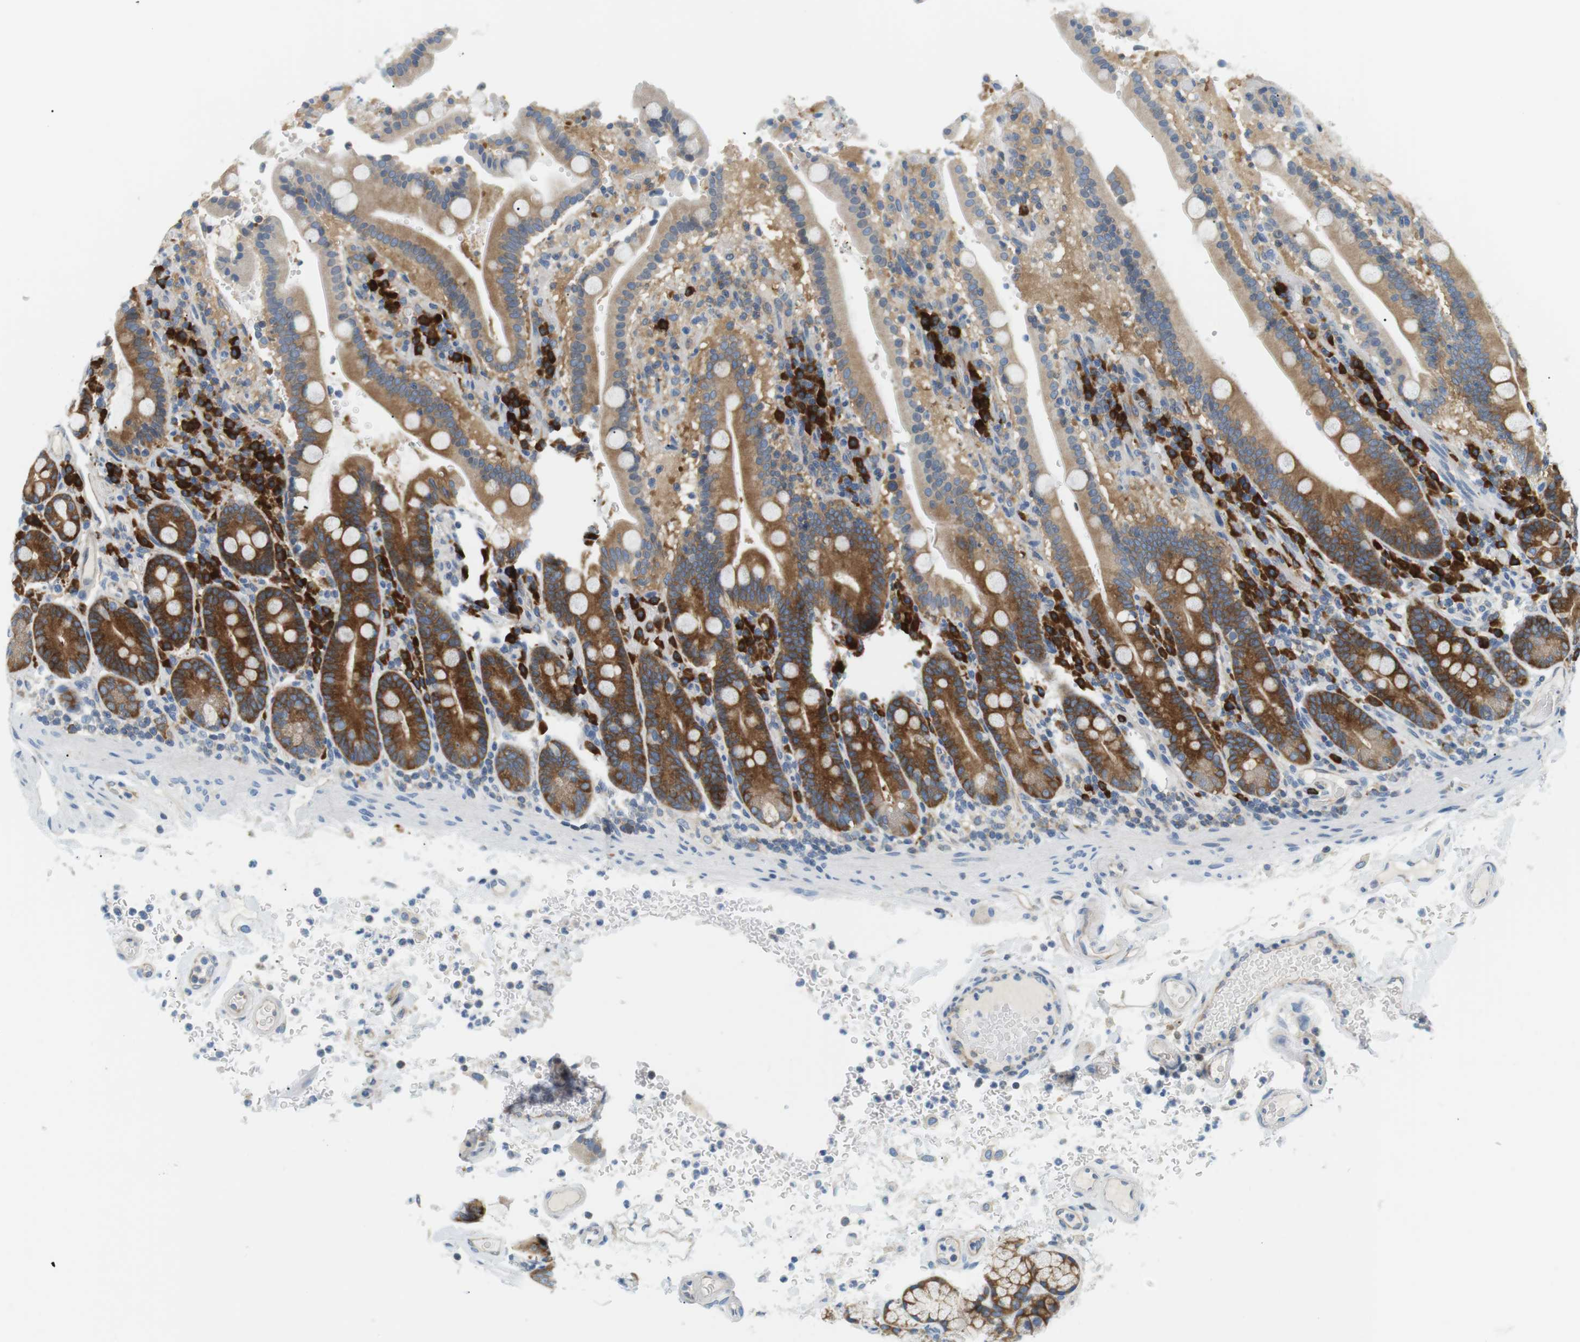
{"staining": {"intensity": "moderate", "quantity": ">75%", "location": "cytoplasmic/membranous"}, "tissue": "duodenum", "cell_type": "Glandular cells", "image_type": "normal", "snomed": [{"axis": "morphology", "description": "Normal tissue, NOS"}, {"axis": "topography", "description": "Small intestine, NOS"}], "caption": "Unremarkable duodenum reveals moderate cytoplasmic/membranous positivity in approximately >75% of glandular cells, visualized by immunohistochemistry. (IHC, brightfield microscopy, high magnification).", "gene": "TMEM200A", "patient": {"sex": "female", "age": 71}}